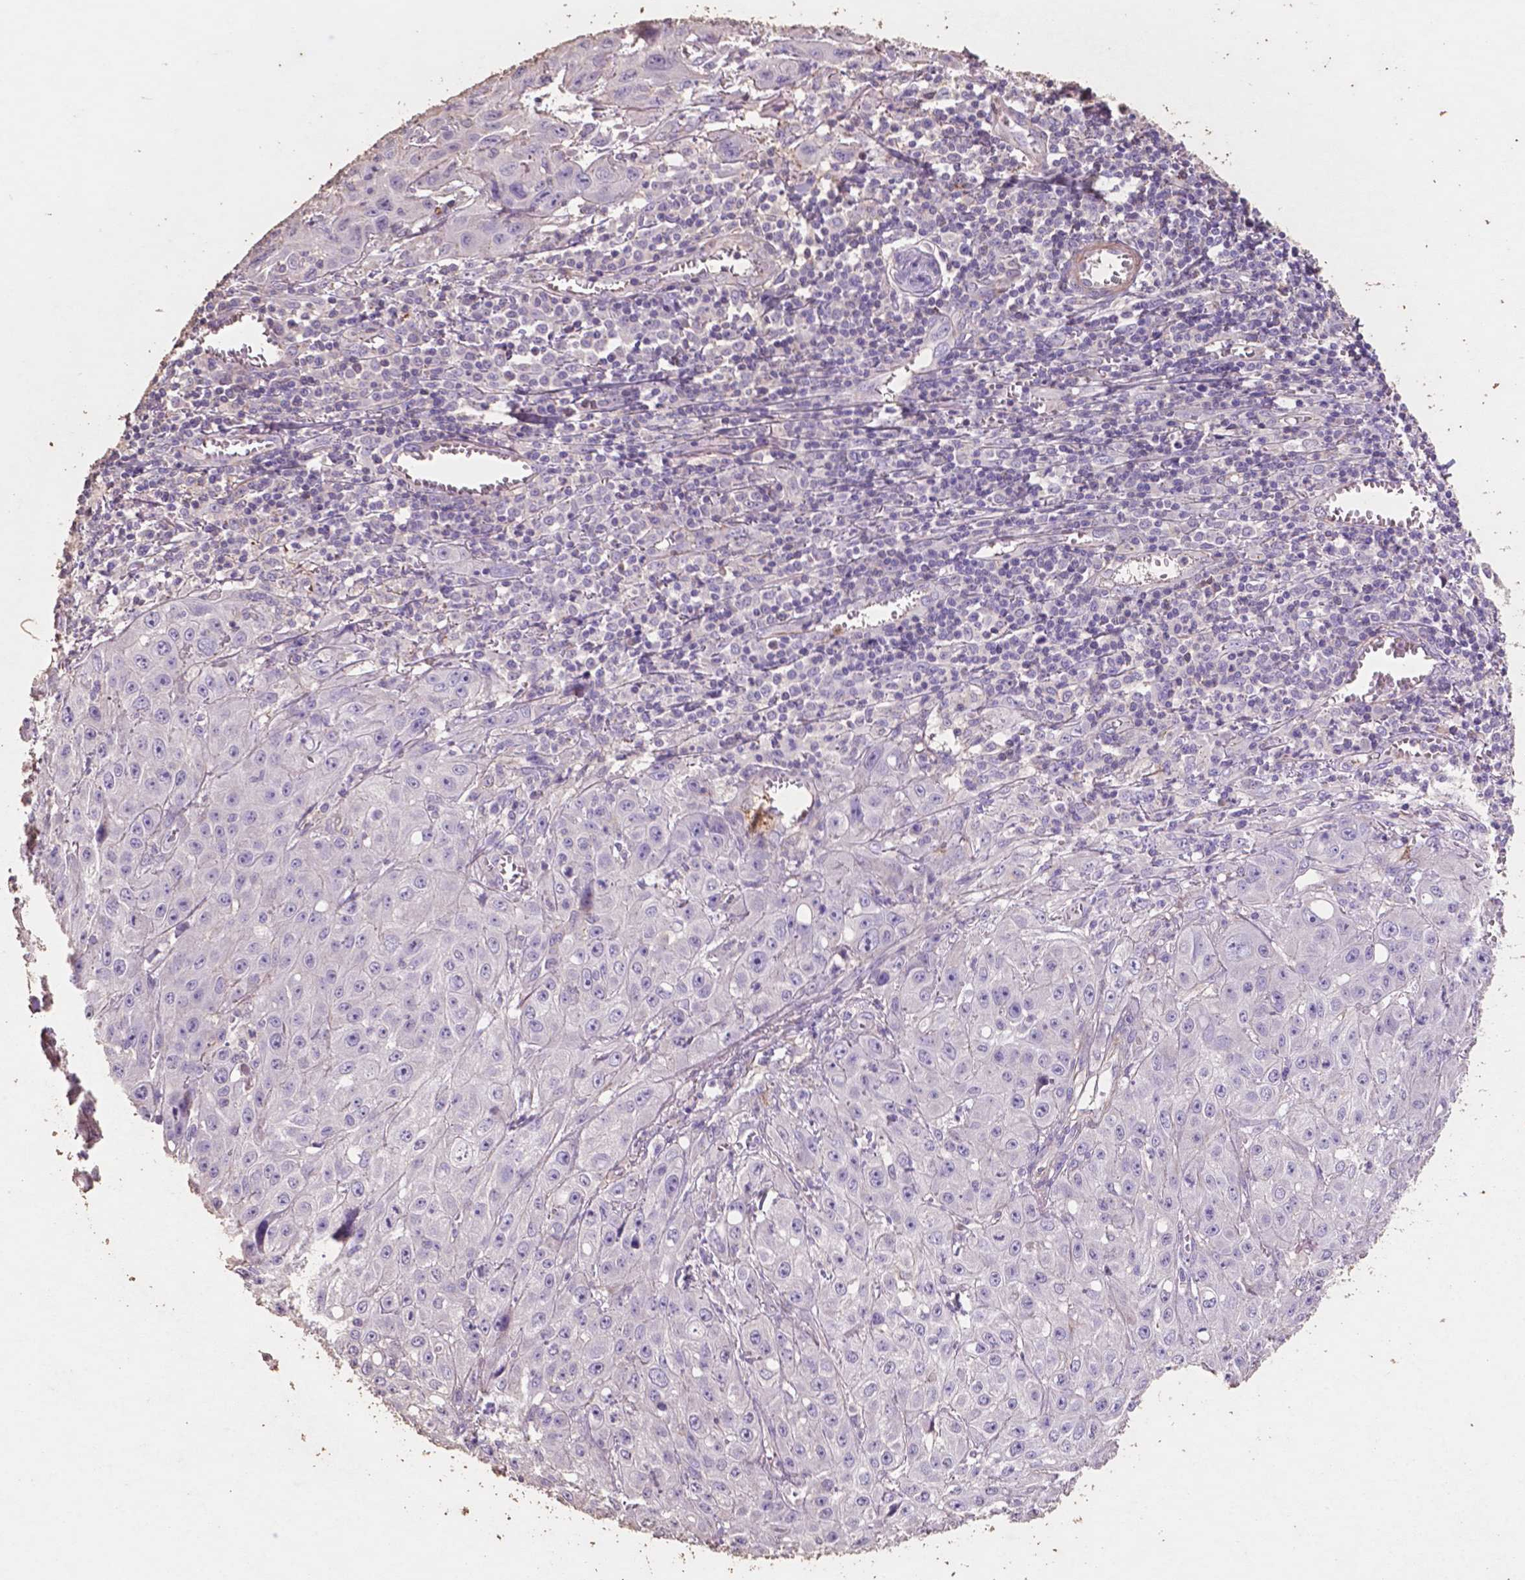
{"staining": {"intensity": "negative", "quantity": "none", "location": "none"}, "tissue": "skin cancer", "cell_type": "Tumor cells", "image_type": "cancer", "snomed": [{"axis": "morphology", "description": "Squamous cell carcinoma, NOS"}, {"axis": "topography", "description": "Skin"}, {"axis": "topography", "description": "Vulva"}], "caption": "A histopathology image of skin cancer stained for a protein displays no brown staining in tumor cells.", "gene": "COMMD4", "patient": {"sex": "female", "age": 71}}